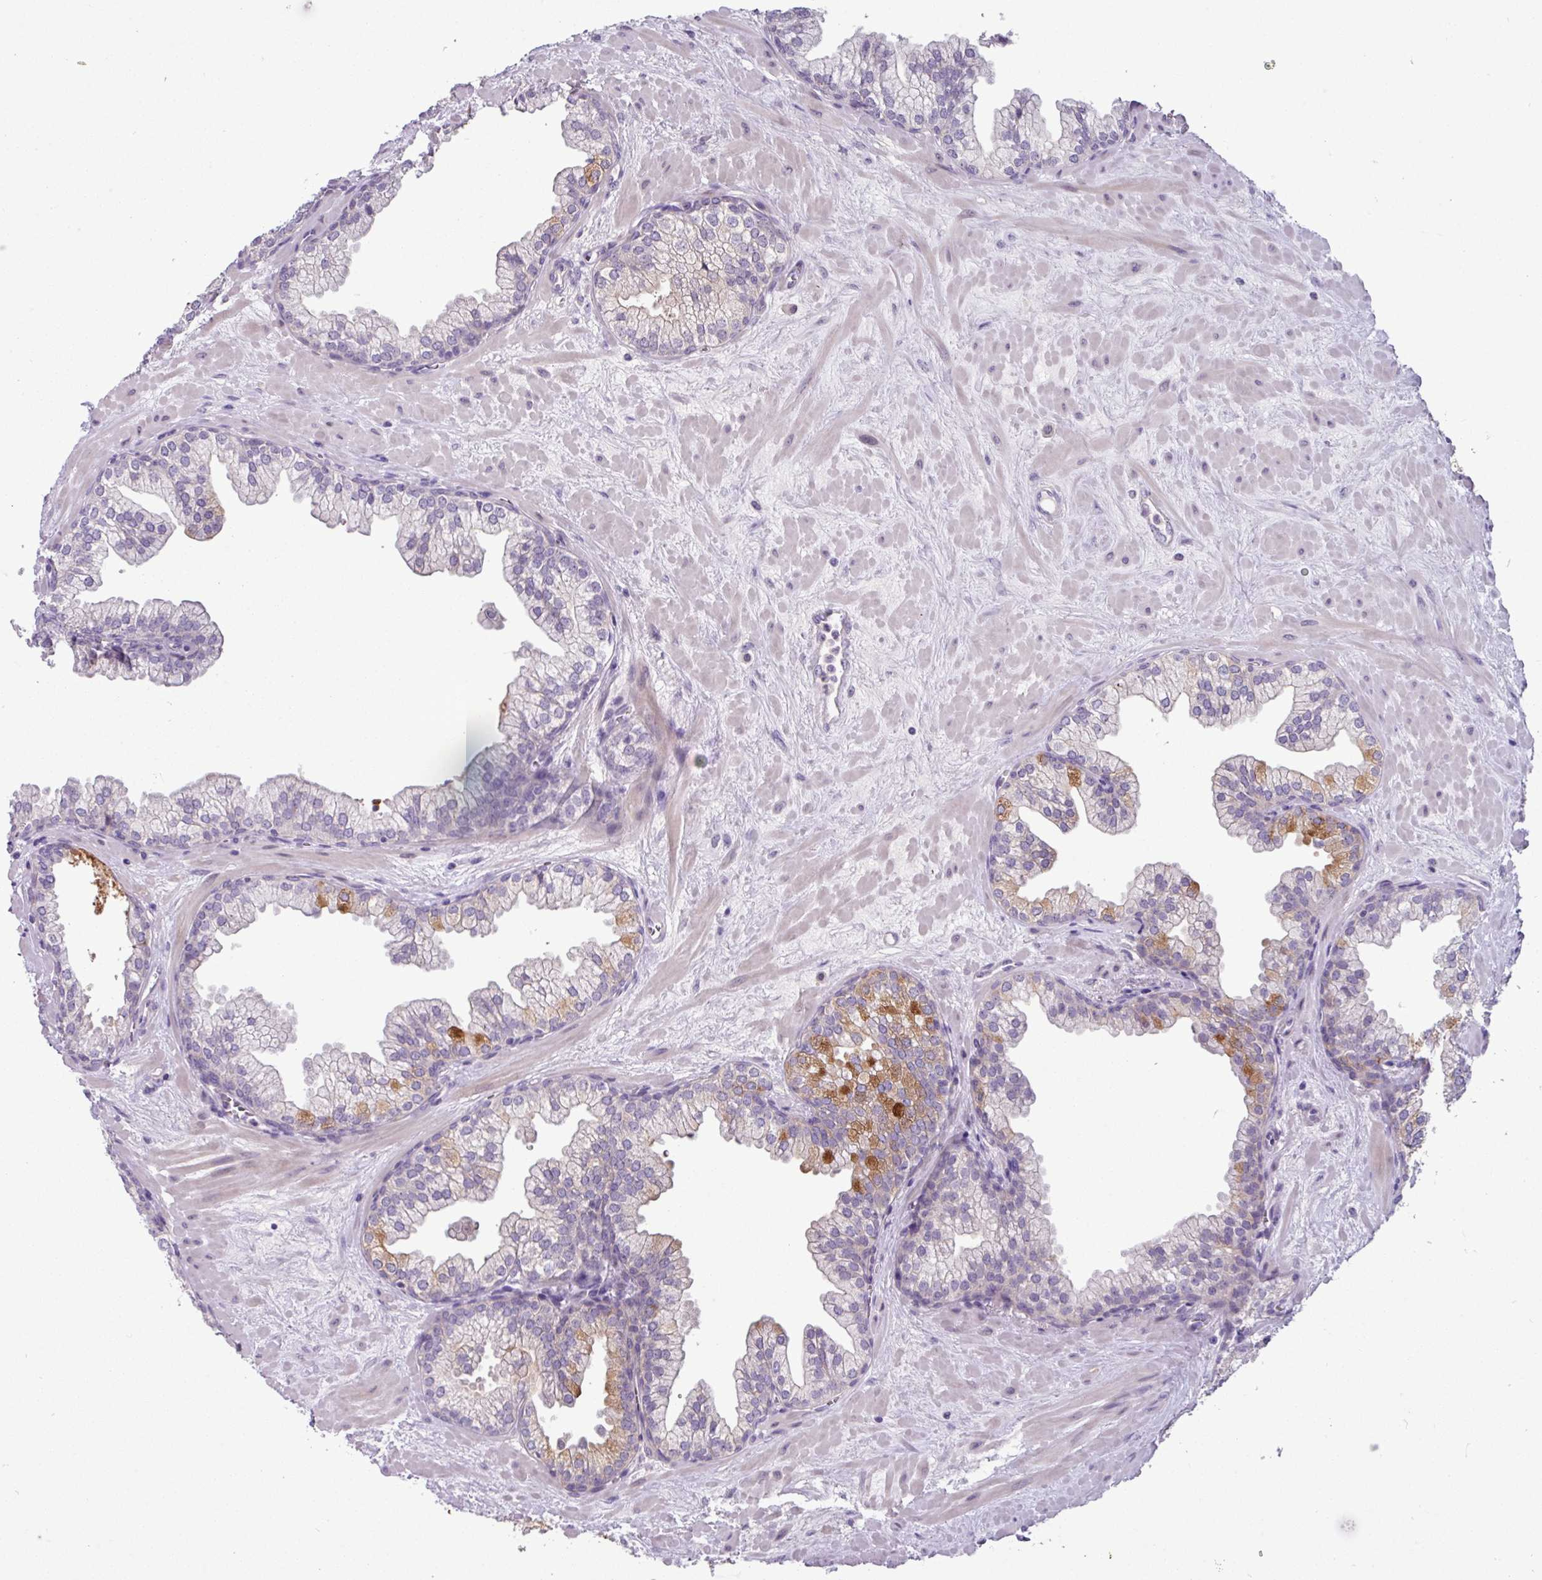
{"staining": {"intensity": "moderate", "quantity": "<25%", "location": "cytoplasmic/membranous"}, "tissue": "prostate", "cell_type": "Glandular cells", "image_type": "normal", "snomed": [{"axis": "morphology", "description": "Normal tissue, NOS"}, {"axis": "topography", "description": "Prostate"}, {"axis": "topography", "description": "Peripheral nerve tissue"}], "caption": "Benign prostate reveals moderate cytoplasmic/membranous positivity in about <25% of glandular cells The staining was performed using DAB (3,3'-diaminobenzidine) to visualize the protein expression in brown, while the nuclei were stained in blue with hematoxylin (Magnification: 20x)..", "gene": "PNLDC1", "patient": {"sex": "male", "age": 61}}